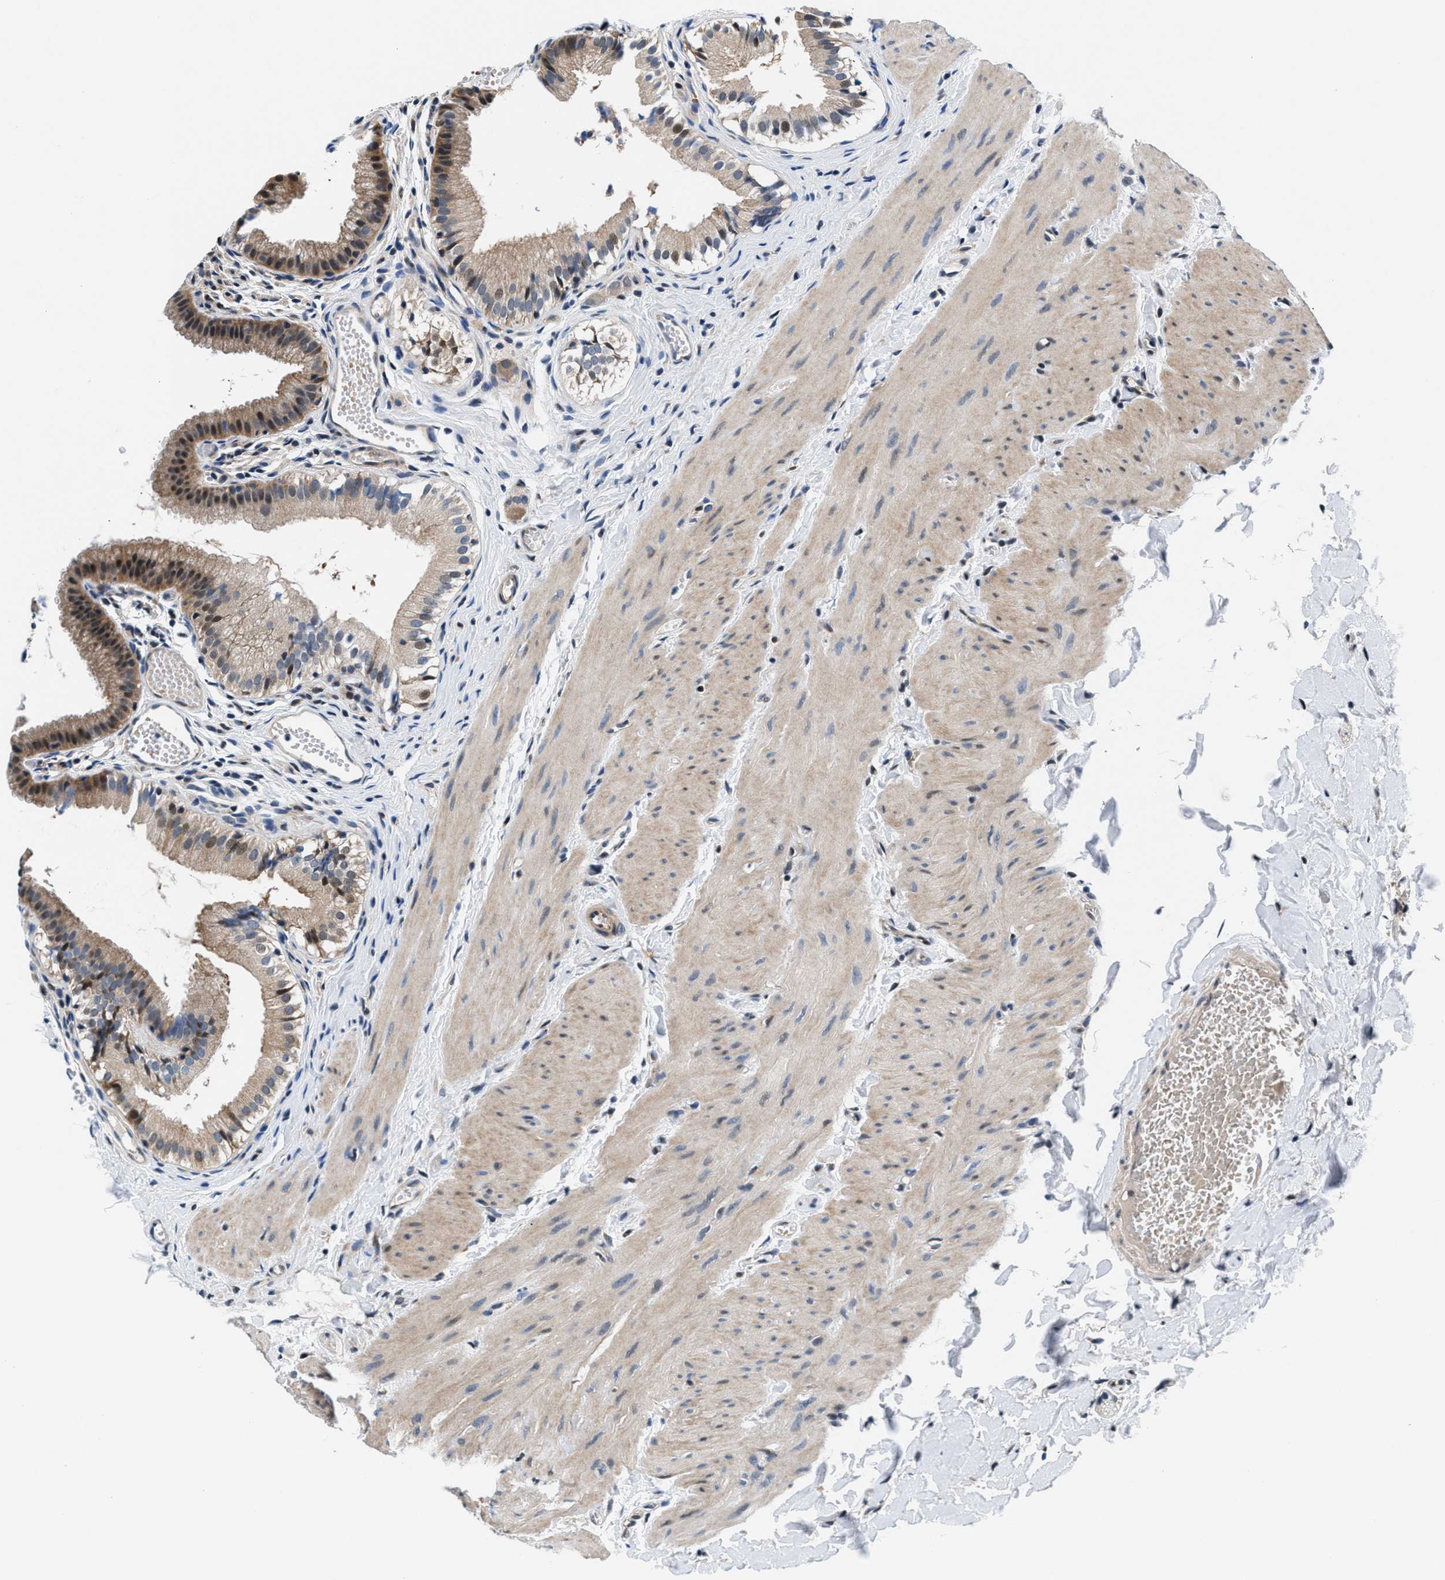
{"staining": {"intensity": "moderate", "quantity": ">75%", "location": "cytoplasmic/membranous"}, "tissue": "gallbladder", "cell_type": "Glandular cells", "image_type": "normal", "snomed": [{"axis": "morphology", "description": "Normal tissue, NOS"}, {"axis": "topography", "description": "Gallbladder"}], "caption": "High-power microscopy captured an immunohistochemistry (IHC) photomicrograph of unremarkable gallbladder, revealing moderate cytoplasmic/membranous expression in about >75% of glandular cells. The staining is performed using DAB brown chromogen to label protein expression. The nuclei are counter-stained blue using hematoxylin.", "gene": "PRPSAP2", "patient": {"sex": "female", "age": 26}}